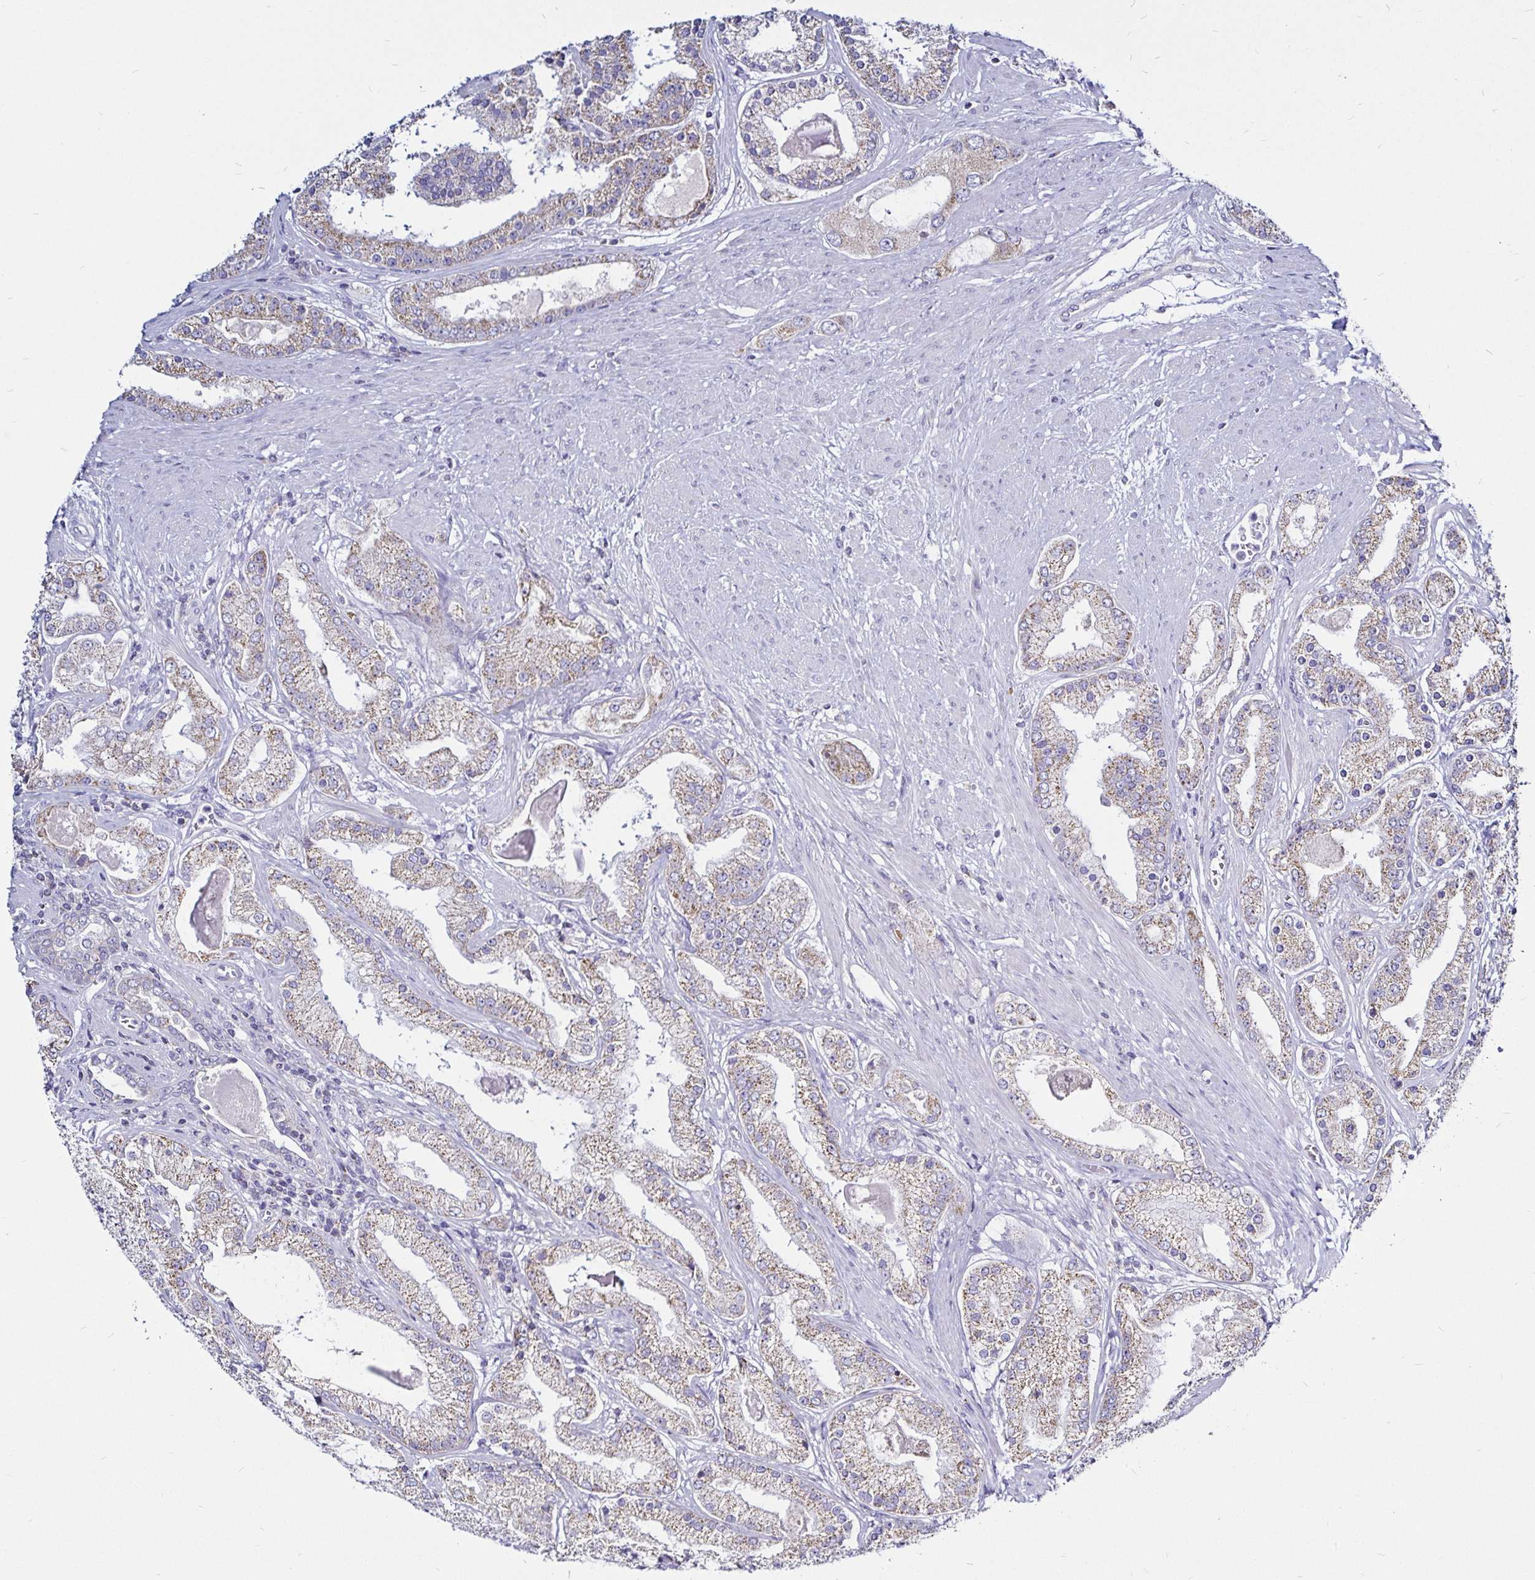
{"staining": {"intensity": "weak", "quantity": ">75%", "location": "cytoplasmic/membranous"}, "tissue": "prostate cancer", "cell_type": "Tumor cells", "image_type": "cancer", "snomed": [{"axis": "morphology", "description": "Adenocarcinoma, High grade"}, {"axis": "topography", "description": "Prostate"}], "caption": "Prostate cancer was stained to show a protein in brown. There is low levels of weak cytoplasmic/membranous staining in approximately >75% of tumor cells.", "gene": "PGAM2", "patient": {"sex": "male", "age": 67}}